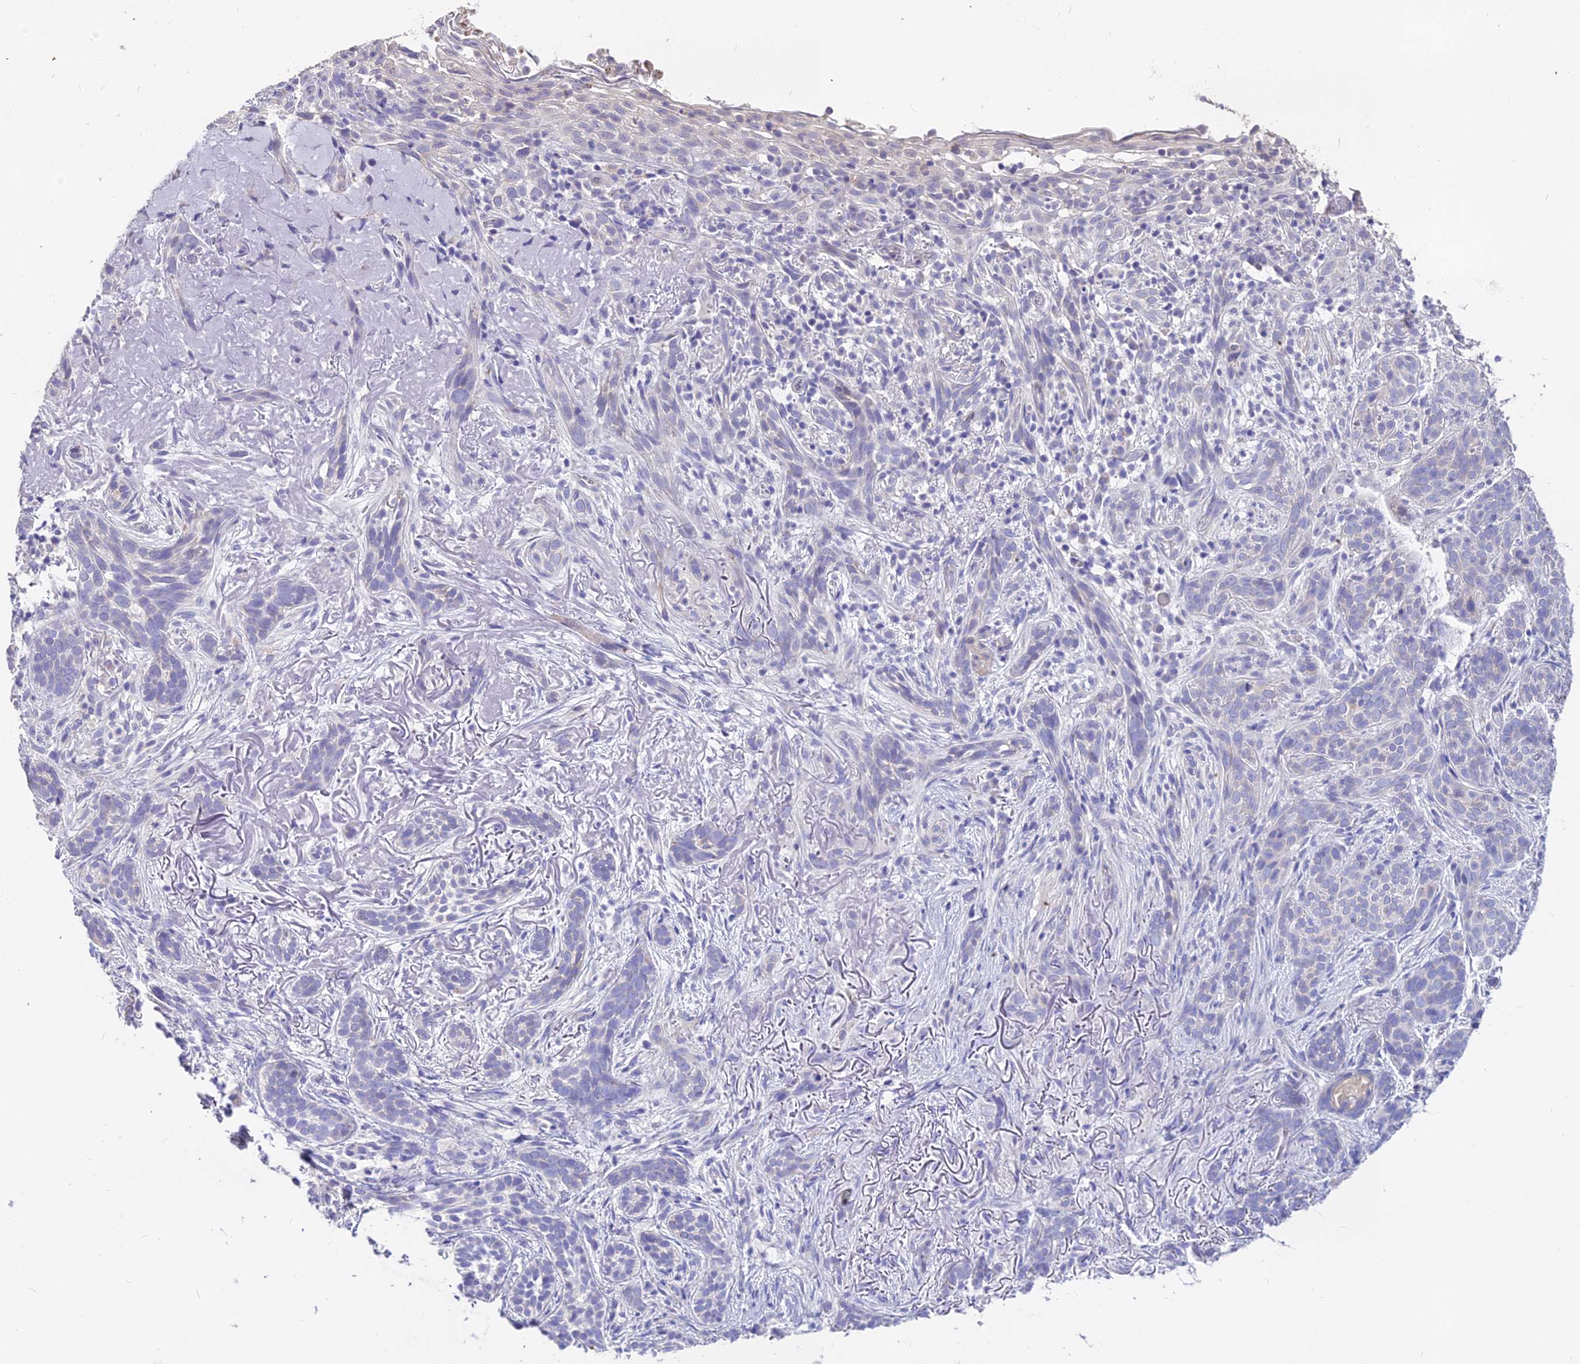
{"staining": {"intensity": "negative", "quantity": "none", "location": "none"}, "tissue": "skin cancer", "cell_type": "Tumor cells", "image_type": "cancer", "snomed": [{"axis": "morphology", "description": "Basal cell carcinoma"}, {"axis": "topography", "description": "Skin"}], "caption": "Immunohistochemistry (IHC) photomicrograph of skin cancer (basal cell carcinoma) stained for a protein (brown), which displays no staining in tumor cells.", "gene": "GLYAT", "patient": {"sex": "male", "age": 71}}